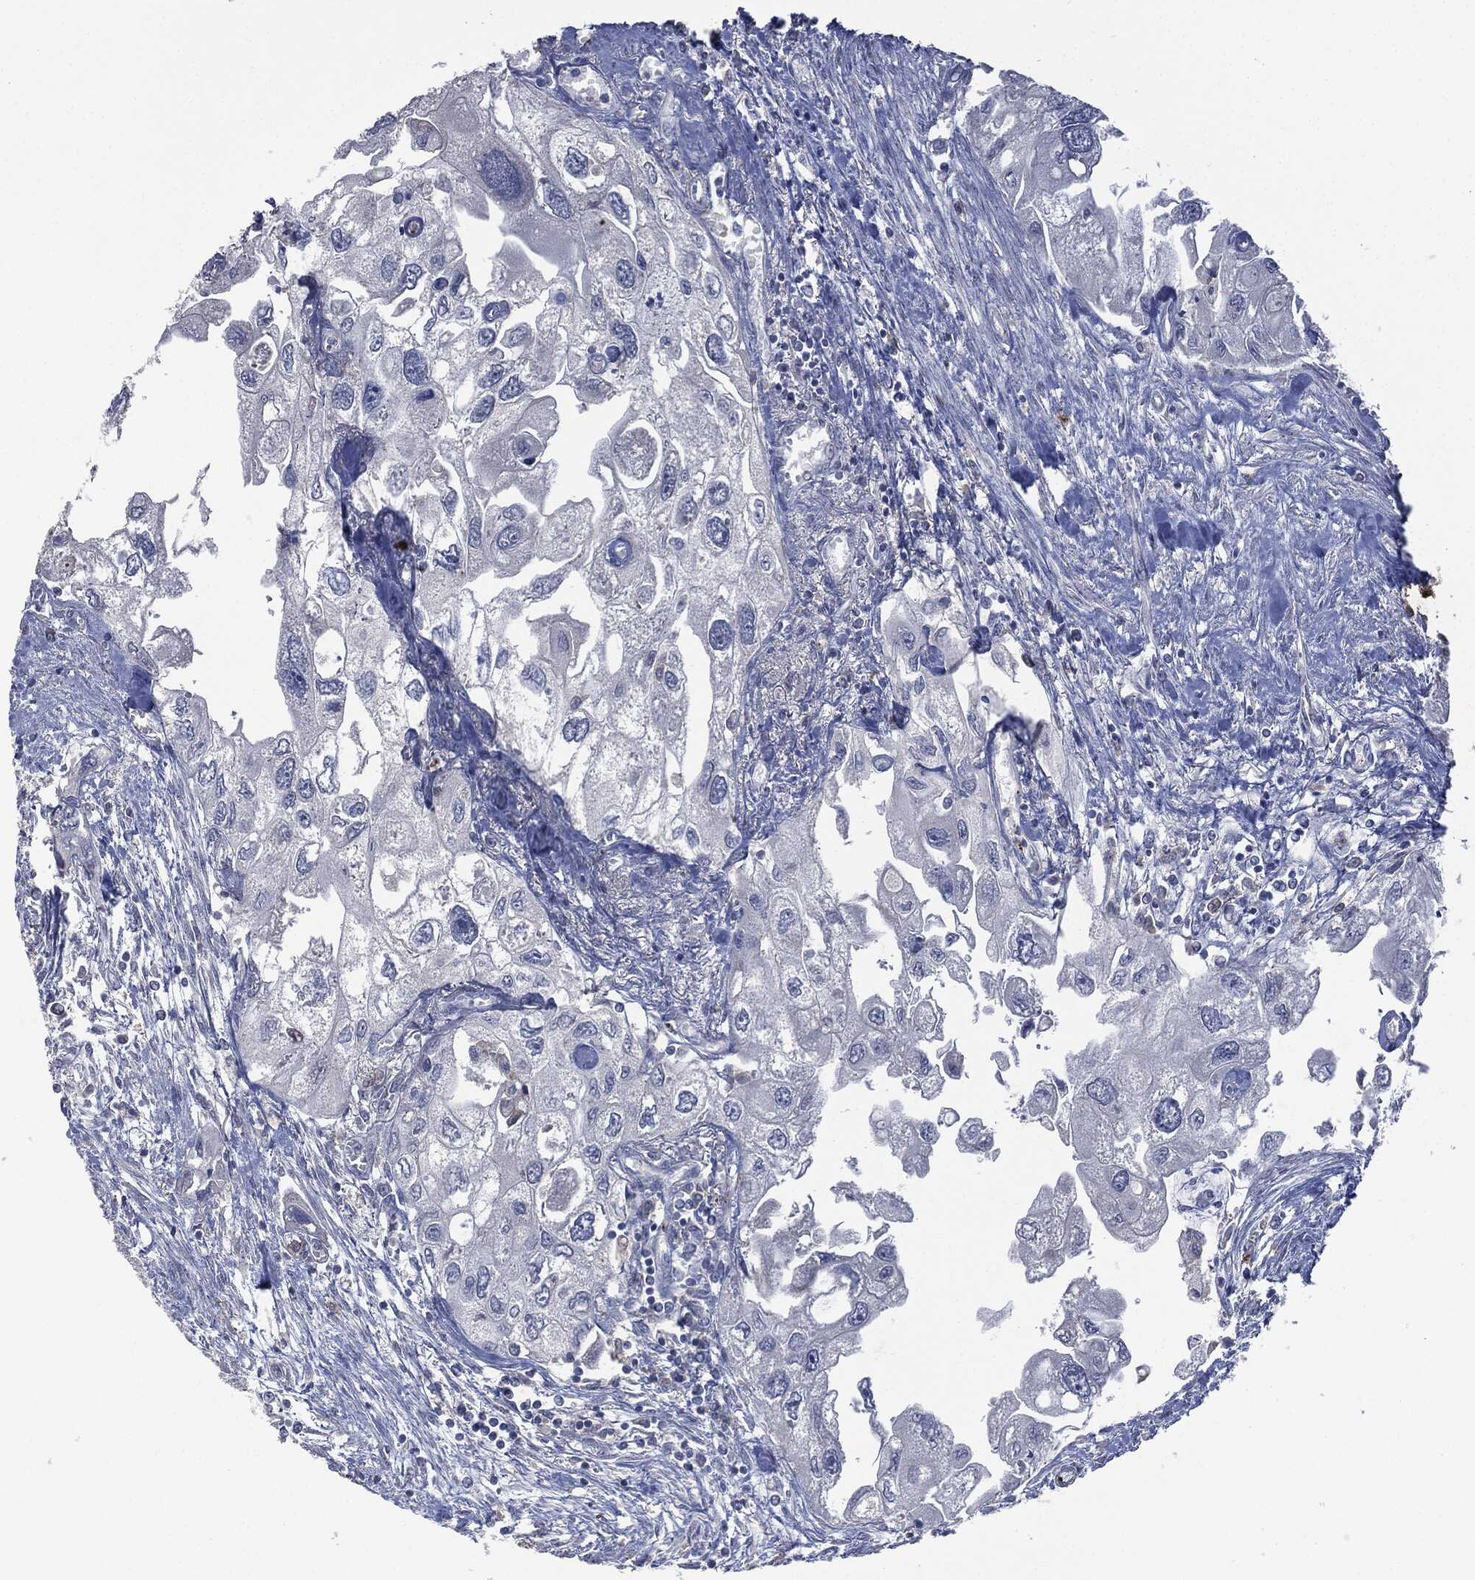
{"staining": {"intensity": "negative", "quantity": "none", "location": "none"}, "tissue": "urothelial cancer", "cell_type": "Tumor cells", "image_type": "cancer", "snomed": [{"axis": "morphology", "description": "Urothelial carcinoma, High grade"}, {"axis": "topography", "description": "Urinary bladder"}], "caption": "An IHC micrograph of urothelial cancer is shown. There is no staining in tumor cells of urothelial cancer.", "gene": "CD33", "patient": {"sex": "male", "age": 59}}